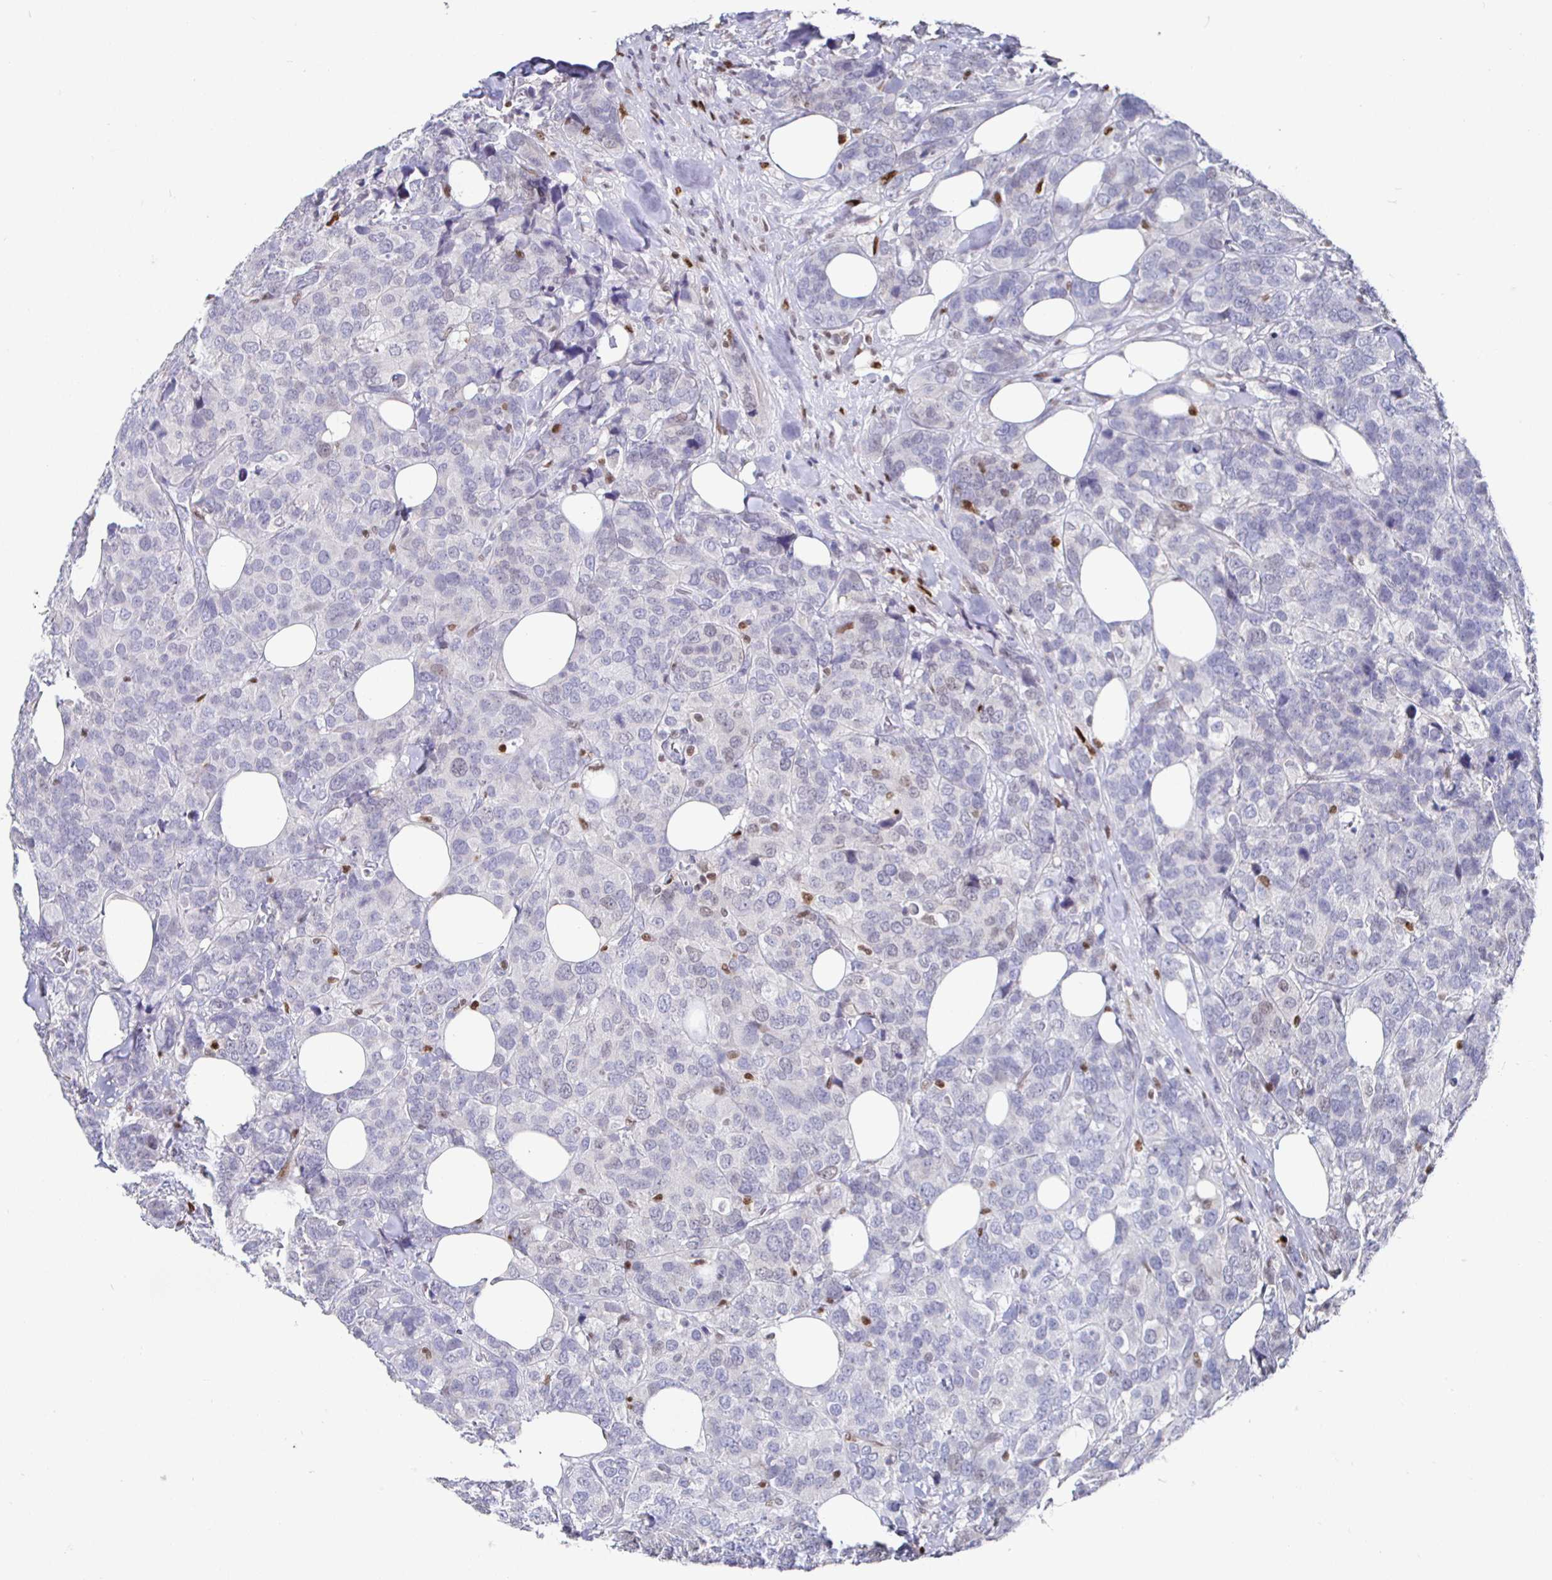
{"staining": {"intensity": "negative", "quantity": "none", "location": "none"}, "tissue": "breast cancer", "cell_type": "Tumor cells", "image_type": "cancer", "snomed": [{"axis": "morphology", "description": "Lobular carcinoma"}, {"axis": "topography", "description": "Breast"}], "caption": "An immunohistochemistry micrograph of breast lobular carcinoma is shown. There is no staining in tumor cells of breast lobular carcinoma.", "gene": "RUNX2", "patient": {"sex": "female", "age": 59}}